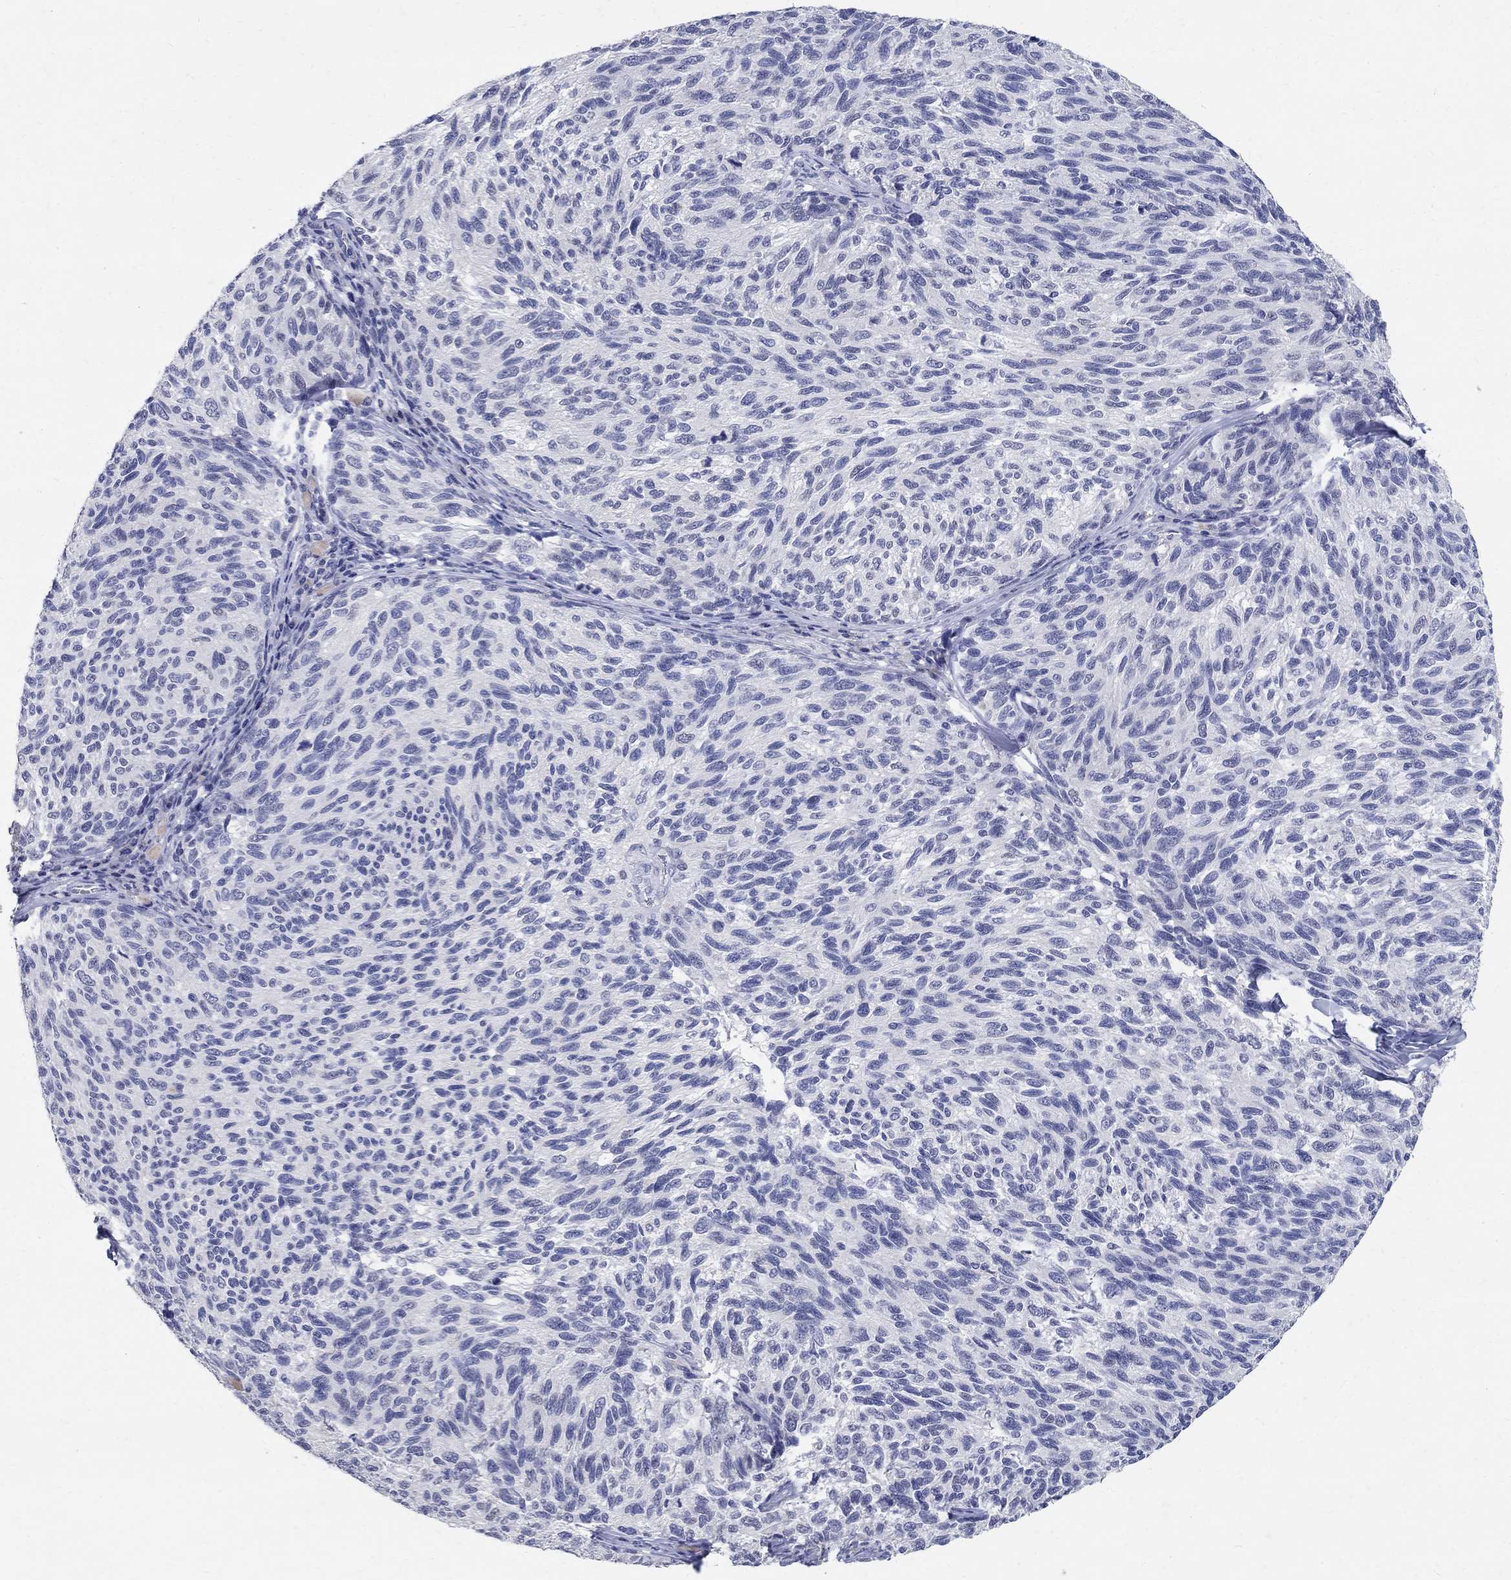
{"staining": {"intensity": "negative", "quantity": "none", "location": "none"}, "tissue": "melanoma", "cell_type": "Tumor cells", "image_type": "cancer", "snomed": [{"axis": "morphology", "description": "Malignant melanoma, NOS"}, {"axis": "topography", "description": "Skin"}], "caption": "The micrograph demonstrates no significant staining in tumor cells of malignant melanoma.", "gene": "SOX2", "patient": {"sex": "female", "age": 73}}